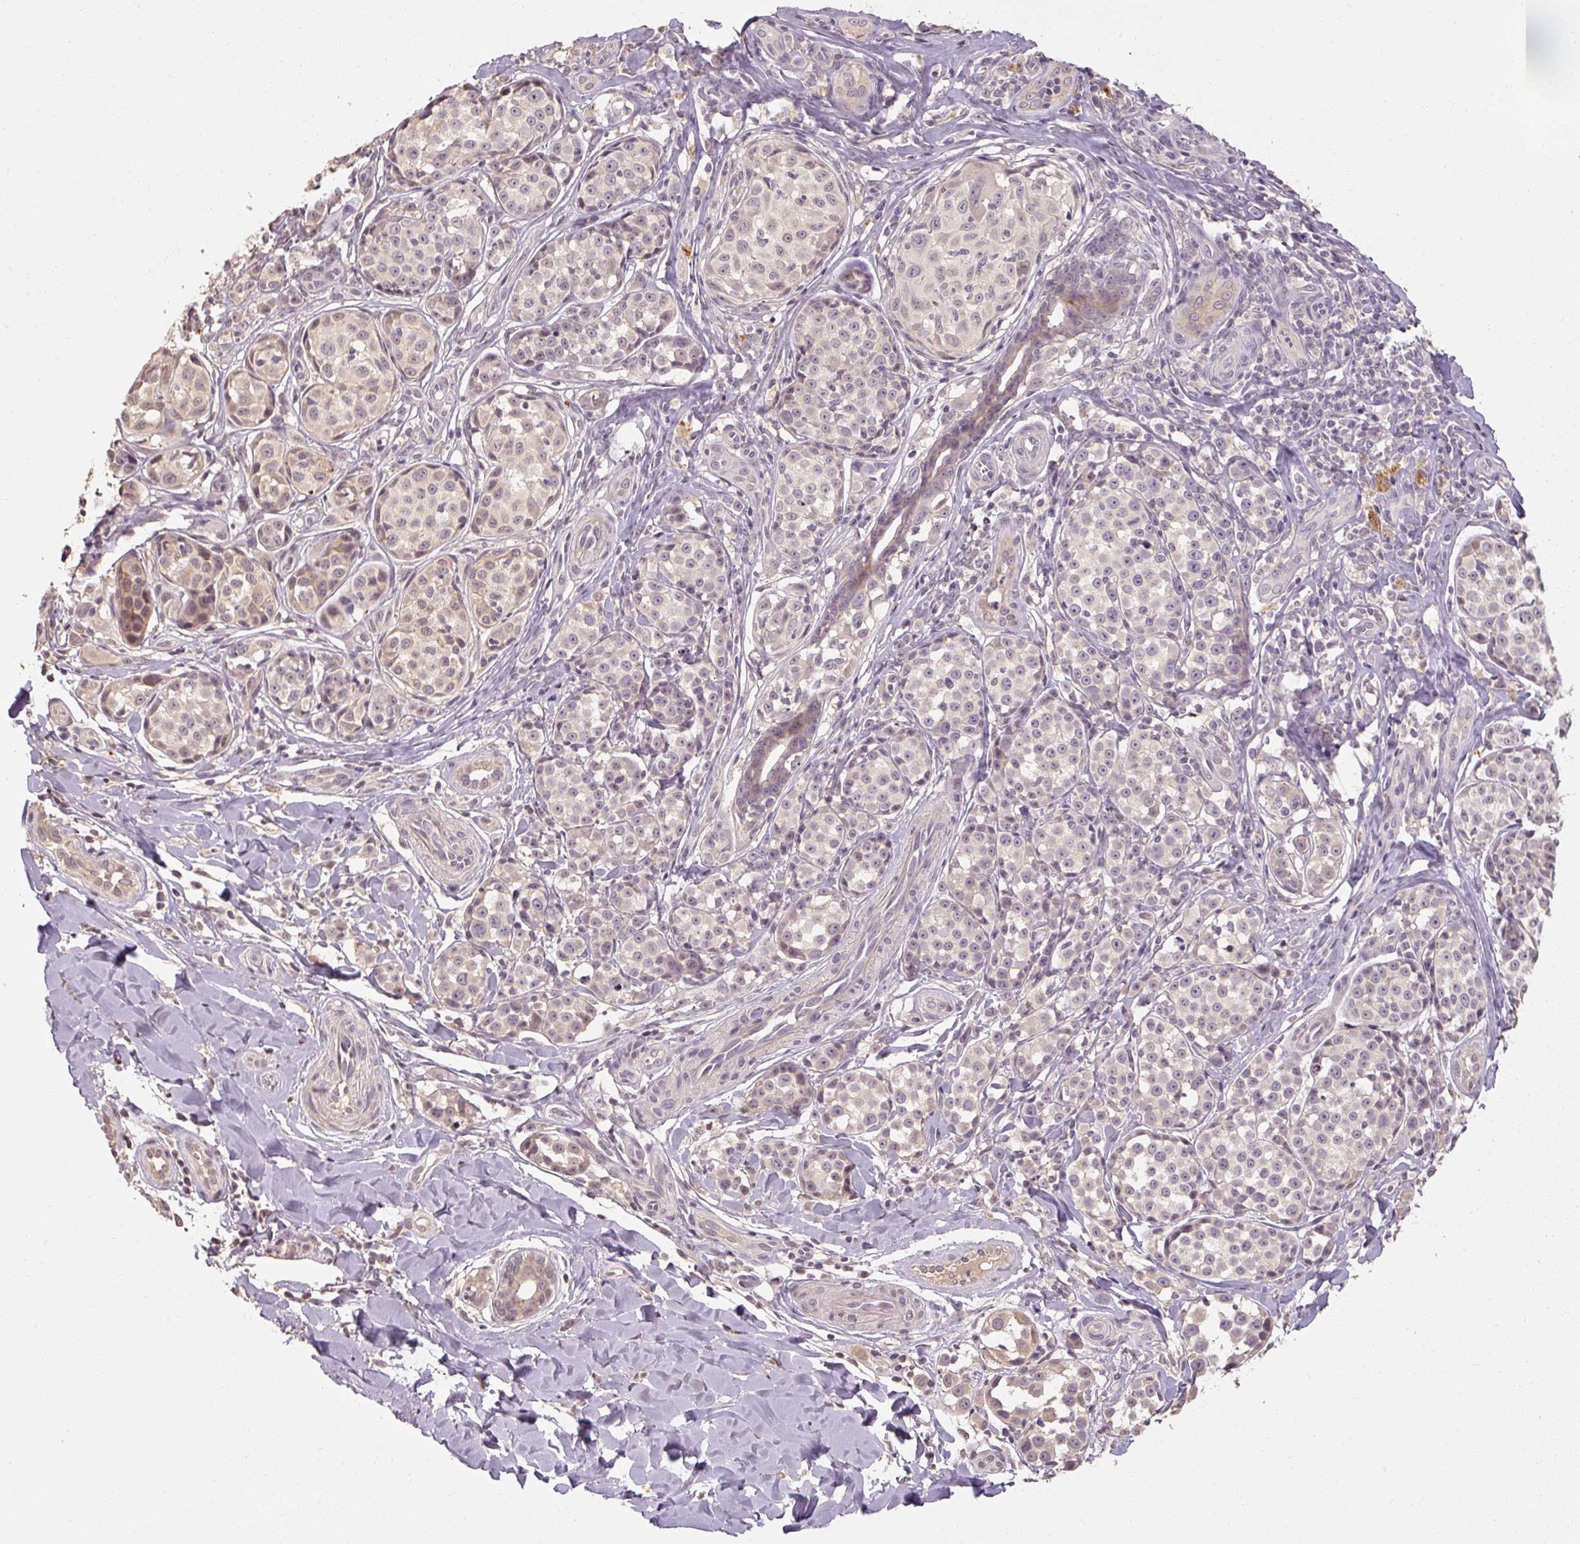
{"staining": {"intensity": "weak", "quantity": "<25%", "location": "cytoplasmic/membranous"}, "tissue": "melanoma", "cell_type": "Tumor cells", "image_type": "cancer", "snomed": [{"axis": "morphology", "description": "Malignant melanoma, NOS"}, {"axis": "topography", "description": "Skin"}], "caption": "Melanoma stained for a protein using IHC exhibits no positivity tumor cells.", "gene": "CFAP65", "patient": {"sex": "female", "age": 35}}